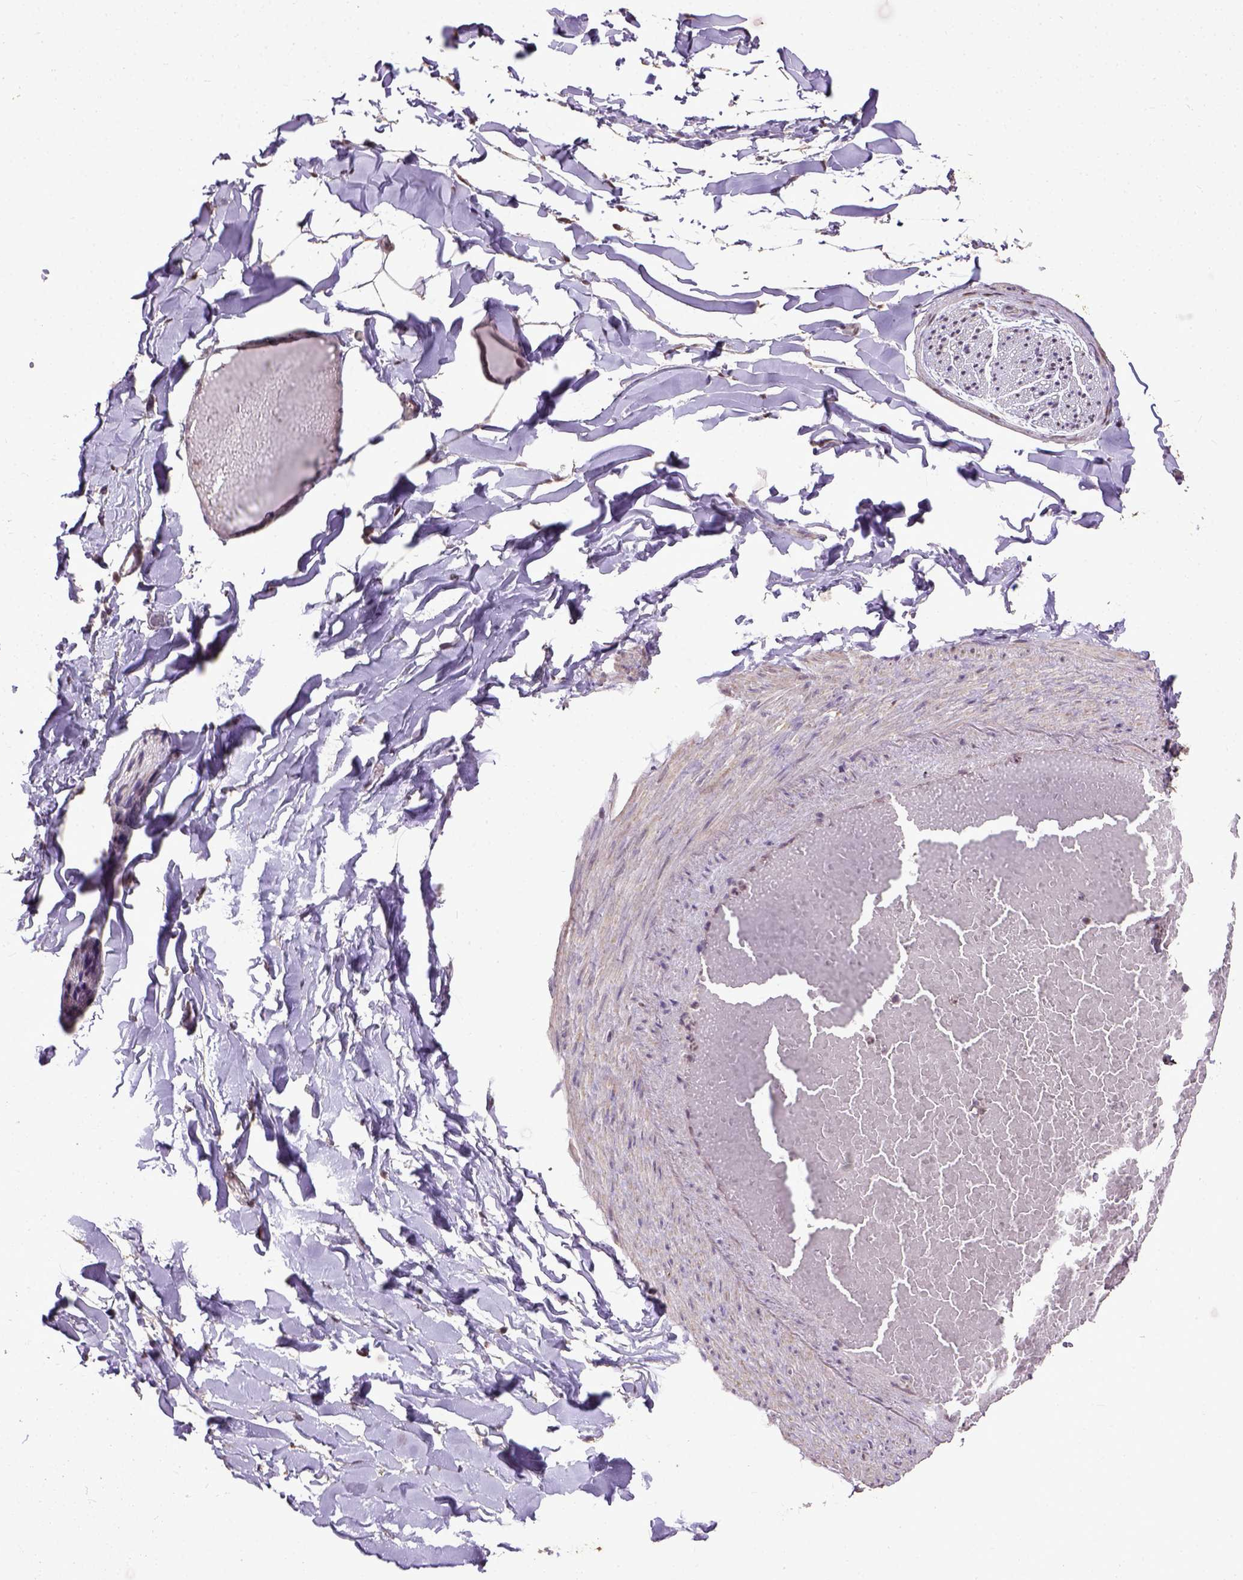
{"staining": {"intensity": "moderate", "quantity": ">75%", "location": "nuclear"}, "tissue": "adipose tissue", "cell_type": "Adipocytes", "image_type": "normal", "snomed": [{"axis": "morphology", "description": "Normal tissue, NOS"}, {"axis": "topography", "description": "Gallbladder"}, {"axis": "topography", "description": "Peripheral nerve tissue"}], "caption": "Protein positivity by immunohistochemistry (IHC) exhibits moderate nuclear expression in approximately >75% of adipocytes in benign adipose tissue.", "gene": "UBA3", "patient": {"sex": "female", "age": 45}}